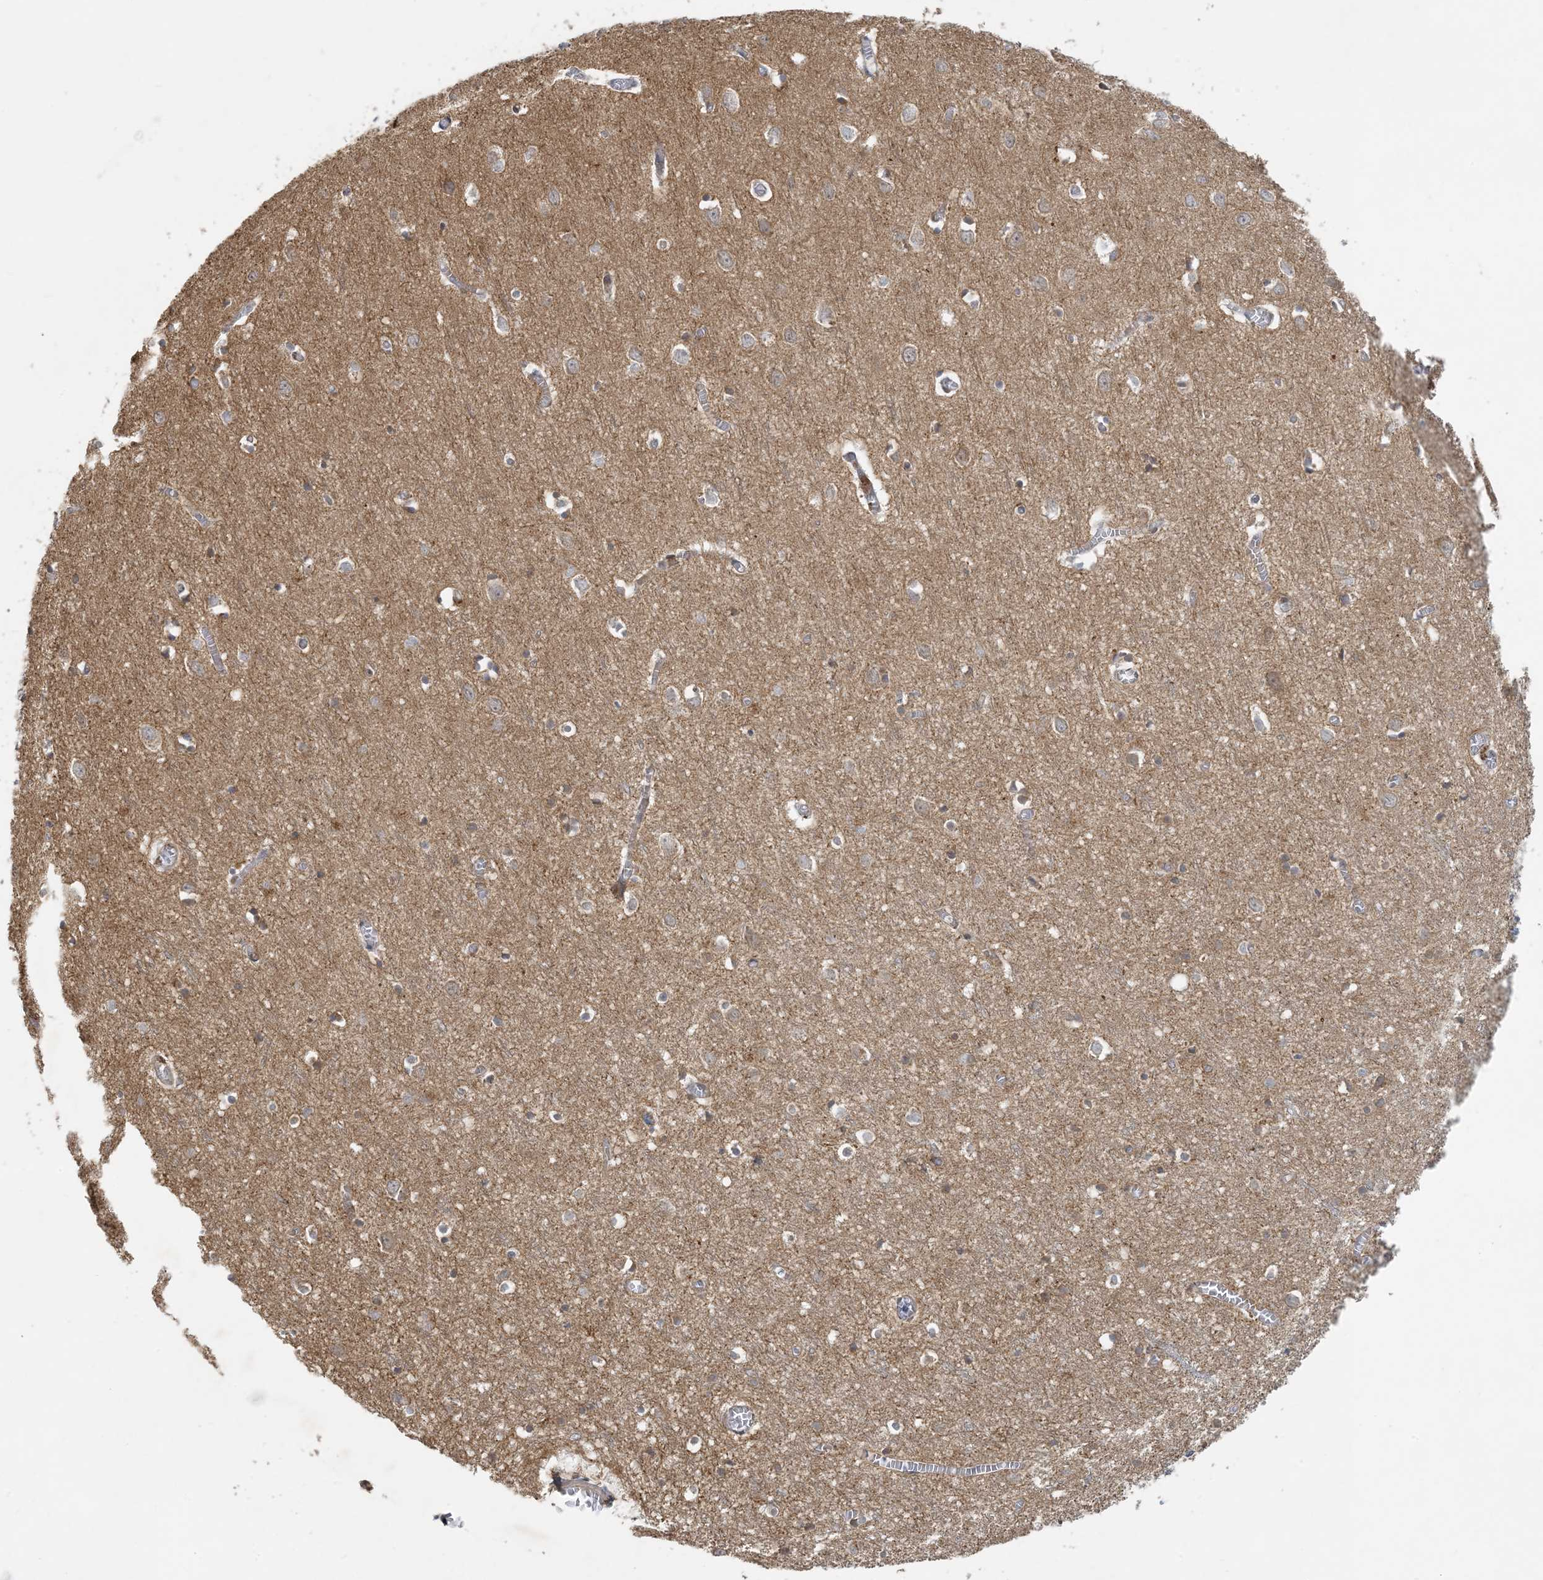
{"staining": {"intensity": "weak", "quantity": "<25%", "location": "cytoplasmic/membranous"}, "tissue": "cerebral cortex", "cell_type": "Endothelial cells", "image_type": "normal", "snomed": [{"axis": "morphology", "description": "Normal tissue, NOS"}, {"axis": "topography", "description": "Cerebral cortex"}], "caption": "Endothelial cells are negative for brown protein staining in benign cerebral cortex. (DAB (3,3'-diaminobenzidine) immunohistochemistry visualized using brightfield microscopy, high magnification).", "gene": "BCORL1", "patient": {"sex": "female", "age": 64}}